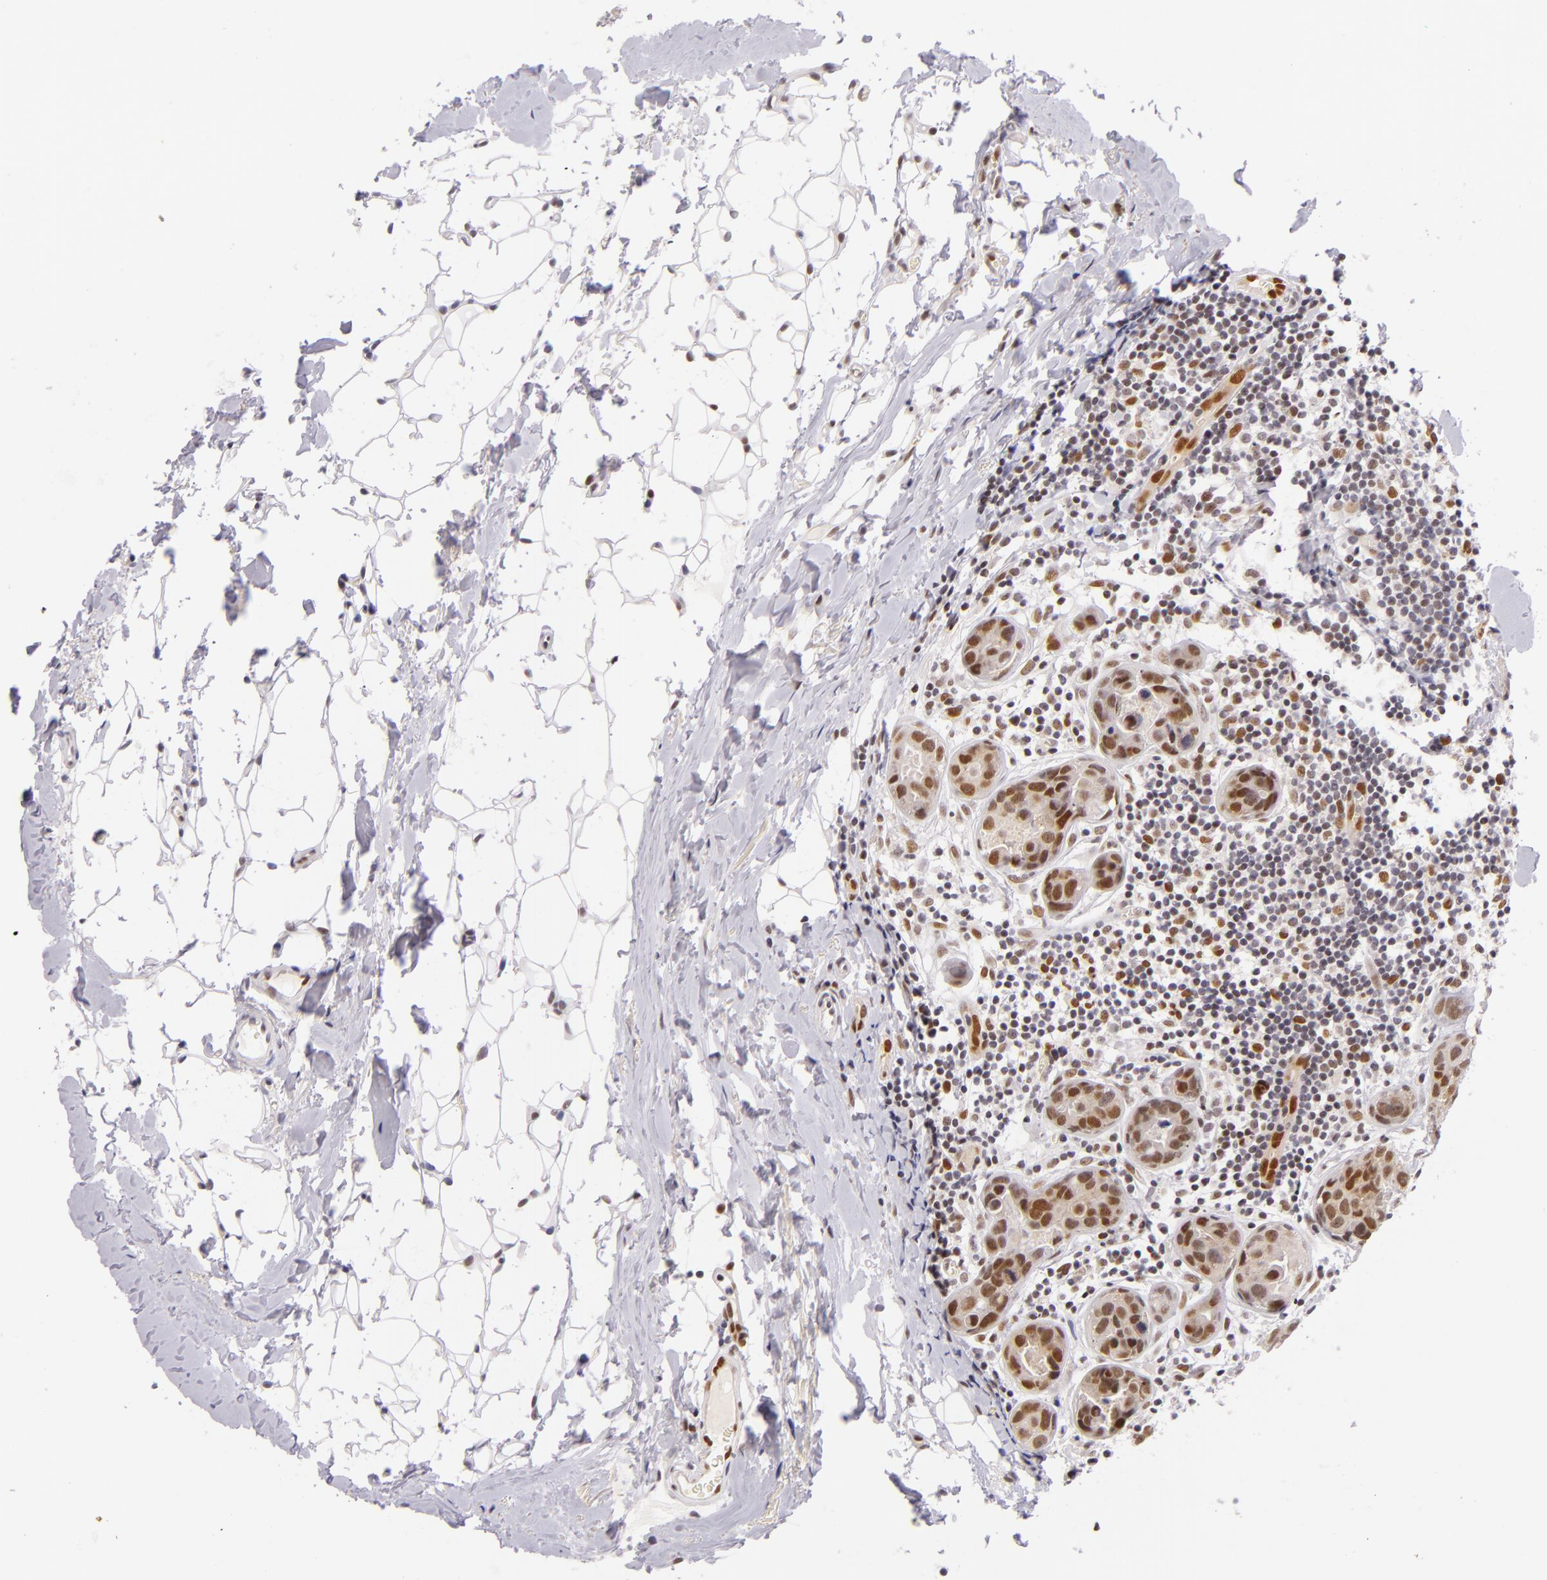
{"staining": {"intensity": "moderate", "quantity": ">75%", "location": "cytoplasmic/membranous,nuclear"}, "tissue": "breast cancer", "cell_type": "Tumor cells", "image_type": "cancer", "snomed": [{"axis": "morphology", "description": "Duct carcinoma"}, {"axis": "topography", "description": "Breast"}], "caption": "Immunohistochemistry (IHC) (DAB (3,3'-diaminobenzidine)) staining of human infiltrating ductal carcinoma (breast) demonstrates moderate cytoplasmic/membranous and nuclear protein expression in approximately >75% of tumor cells. The staining is performed using DAB (3,3'-diaminobenzidine) brown chromogen to label protein expression. The nuclei are counter-stained blue using hematoxylin.", "gene": "BCL3", "patient": {"sex": "female", "age": 24}}